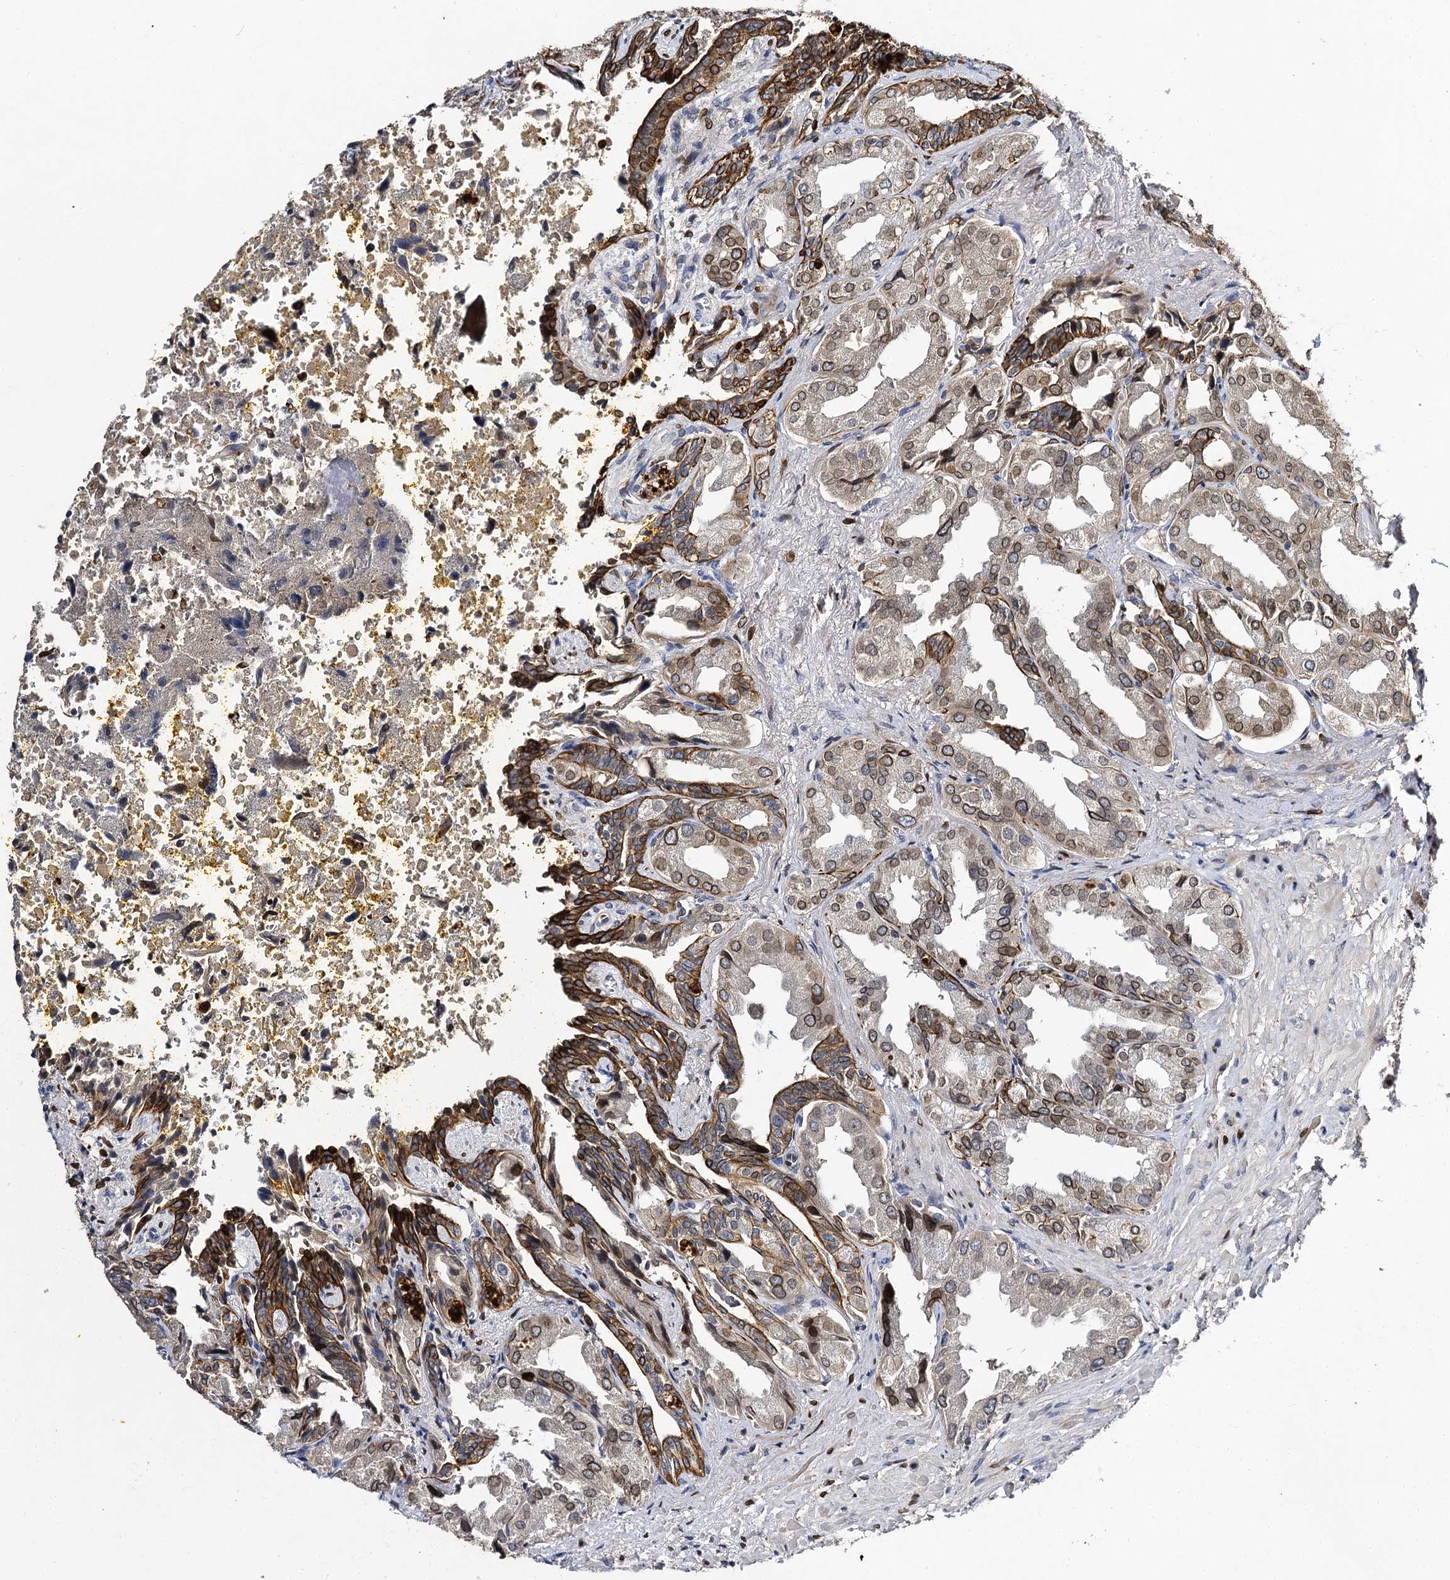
{"staining": {"intensity": "moderate", "quantity": "25%-75%", "location": "cytoplasmic/membranous,nuclear"}, "tissue": "seminal vesicle", "cell_type": "Glandular cells", "image_type": "normal", "snomed": [{"axis": "morphology", "description": "Normal tissue, NOS"}, {"axis": "topography", "description": "Seminal veicle"}], "caption": "The image exhibits a brown stain indicating the presence of a protein in the cytoplasmic/membranous,nuclear of glandular cells in seminal vesicle.", "gene": "SLC11A2", "patient": {"sex": "male", "age": 63}}